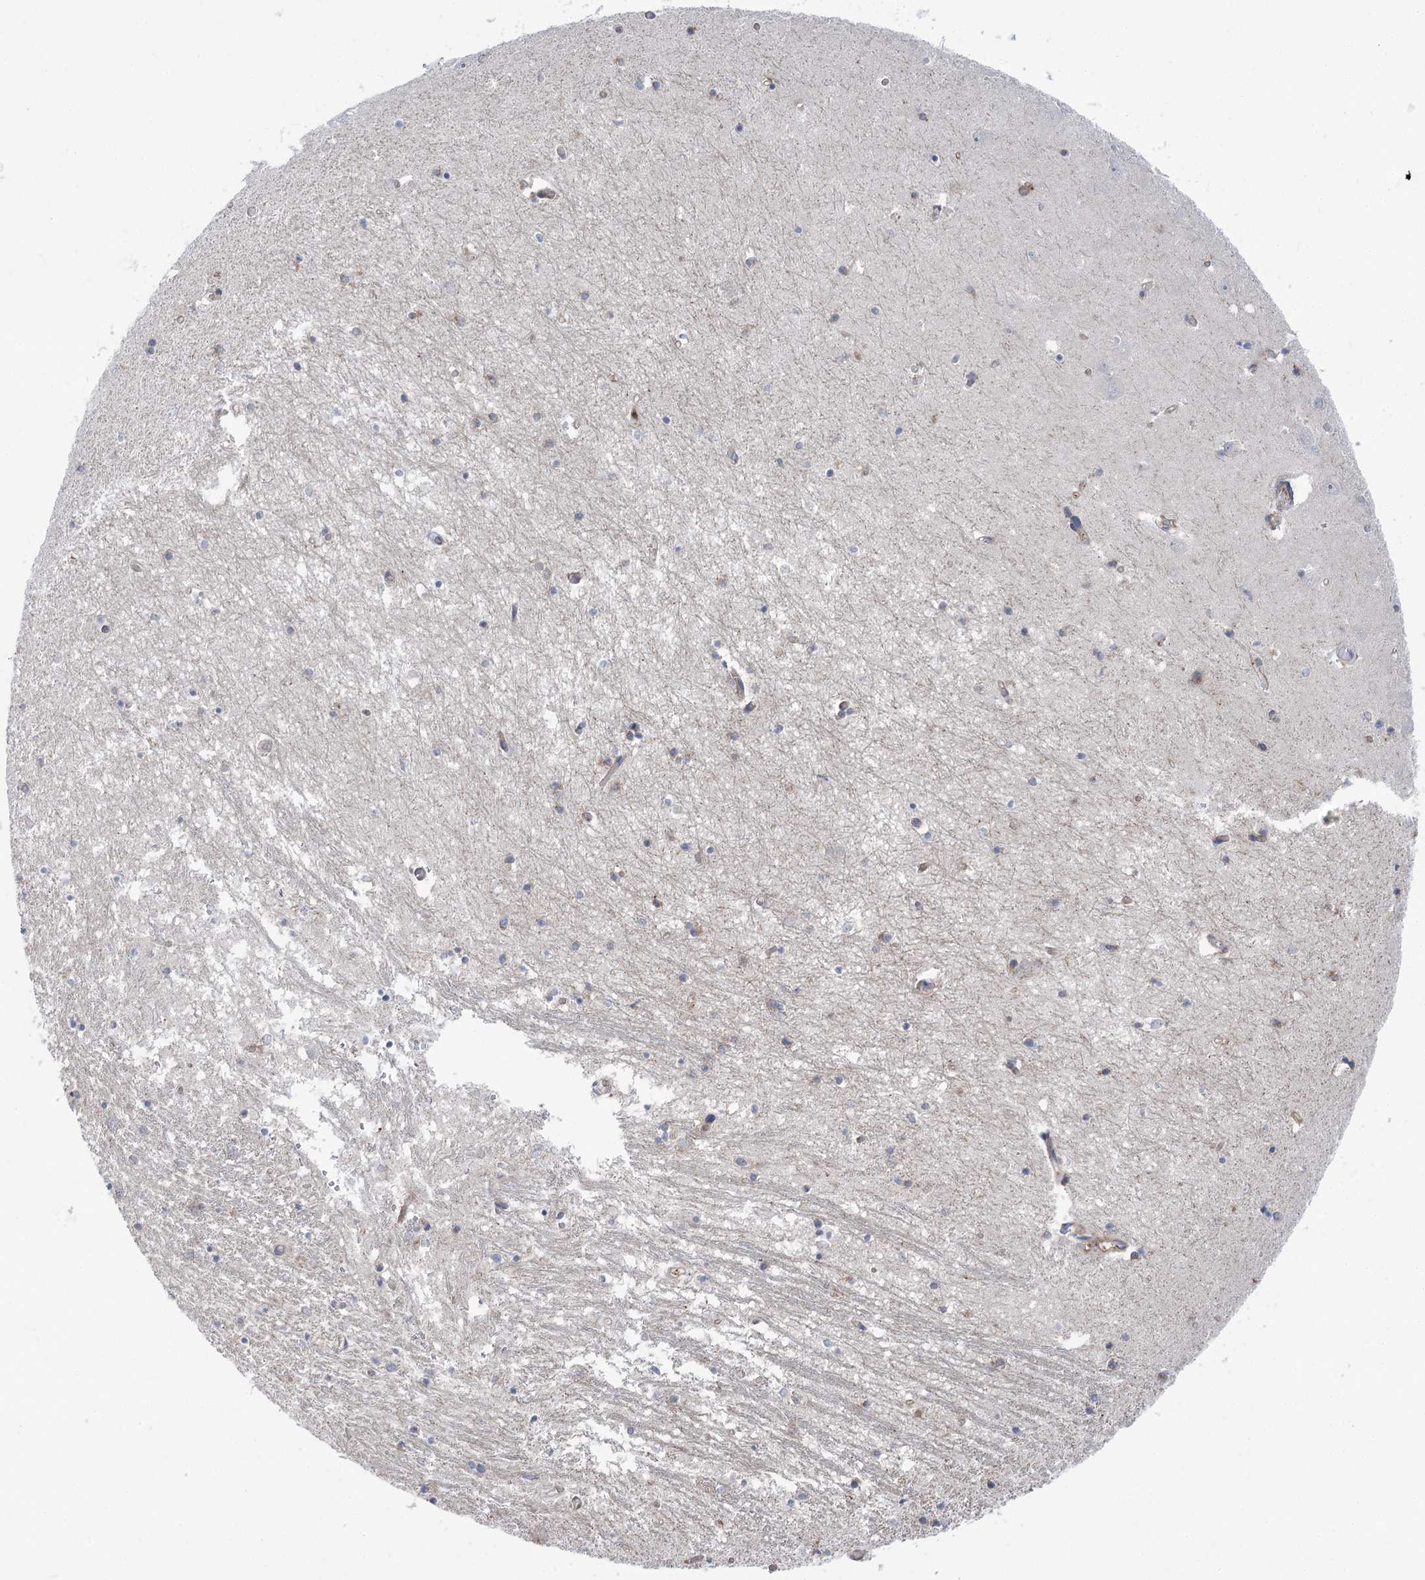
{"staining": {"intensity": "negative", "quantity": "none", "location": "none"}, "tissue": "hippocampus", "cell_type": "Glial cells", "image_type": "normal", "snomed": [{"axis": "morphology", "description": "Normal tissue, NOS"}, {"axis": "topography", "description": "Hippocampus"}], "caption": "Immunohistochemical staining of normal human hippocampus demonstrates no significant staining in glial cells. The staining was performed using DAB (3,3'-diaminobenzidine) to visualize the protein expression in brown, while the nuclei were stained in blue with hematoxylin (Magnification: 20x).", "gene": "SCN11A", "patient": {"sex": "male", "age": 70}}